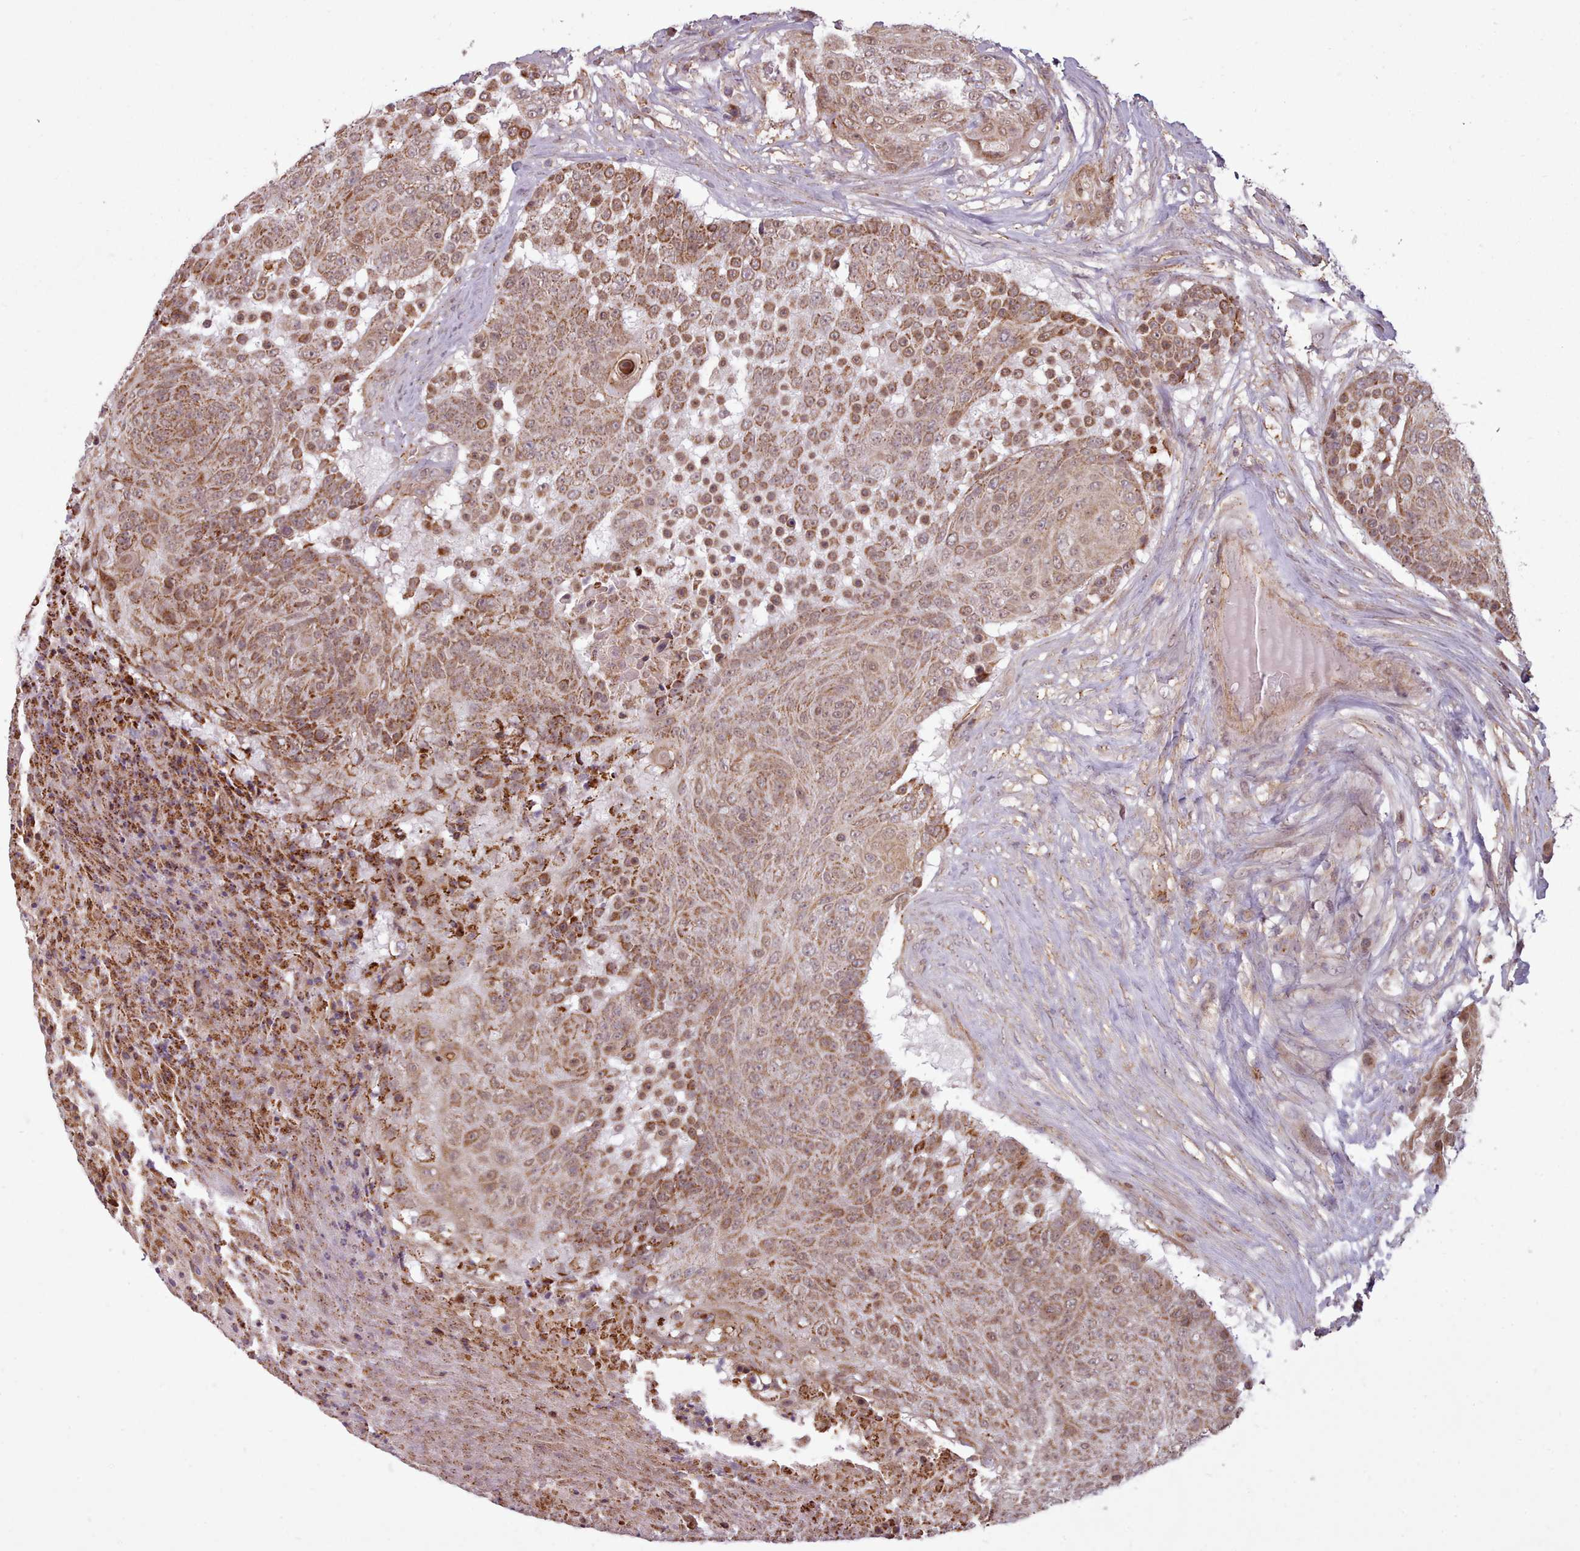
{"staining": {"intensity": "moderate", "quantity": ">75%", "location": "cytoplasmic/membranous,nuclear"}, "tissue": "urothelial cancer", "cell_type": "Tumor cells", "image_type": "cancer", "snomed": [{"axis": "morphology", "description": "Urothelial carcinoma, High grade"}, {"axis": "topography", "description": "Urinary bladder"}], "caption": "Protein staining by immunohistochemistry (IHC) exhibits moderate cytoplasmic/membranous and nuclear staining in approximately >75% of tumor cells in high-grade urothelial carcinoma. (IHC, brightfield microscopy, high magnification).", "gene": "ZMYM4", "patient": {"sex": "female", "age": 63}}